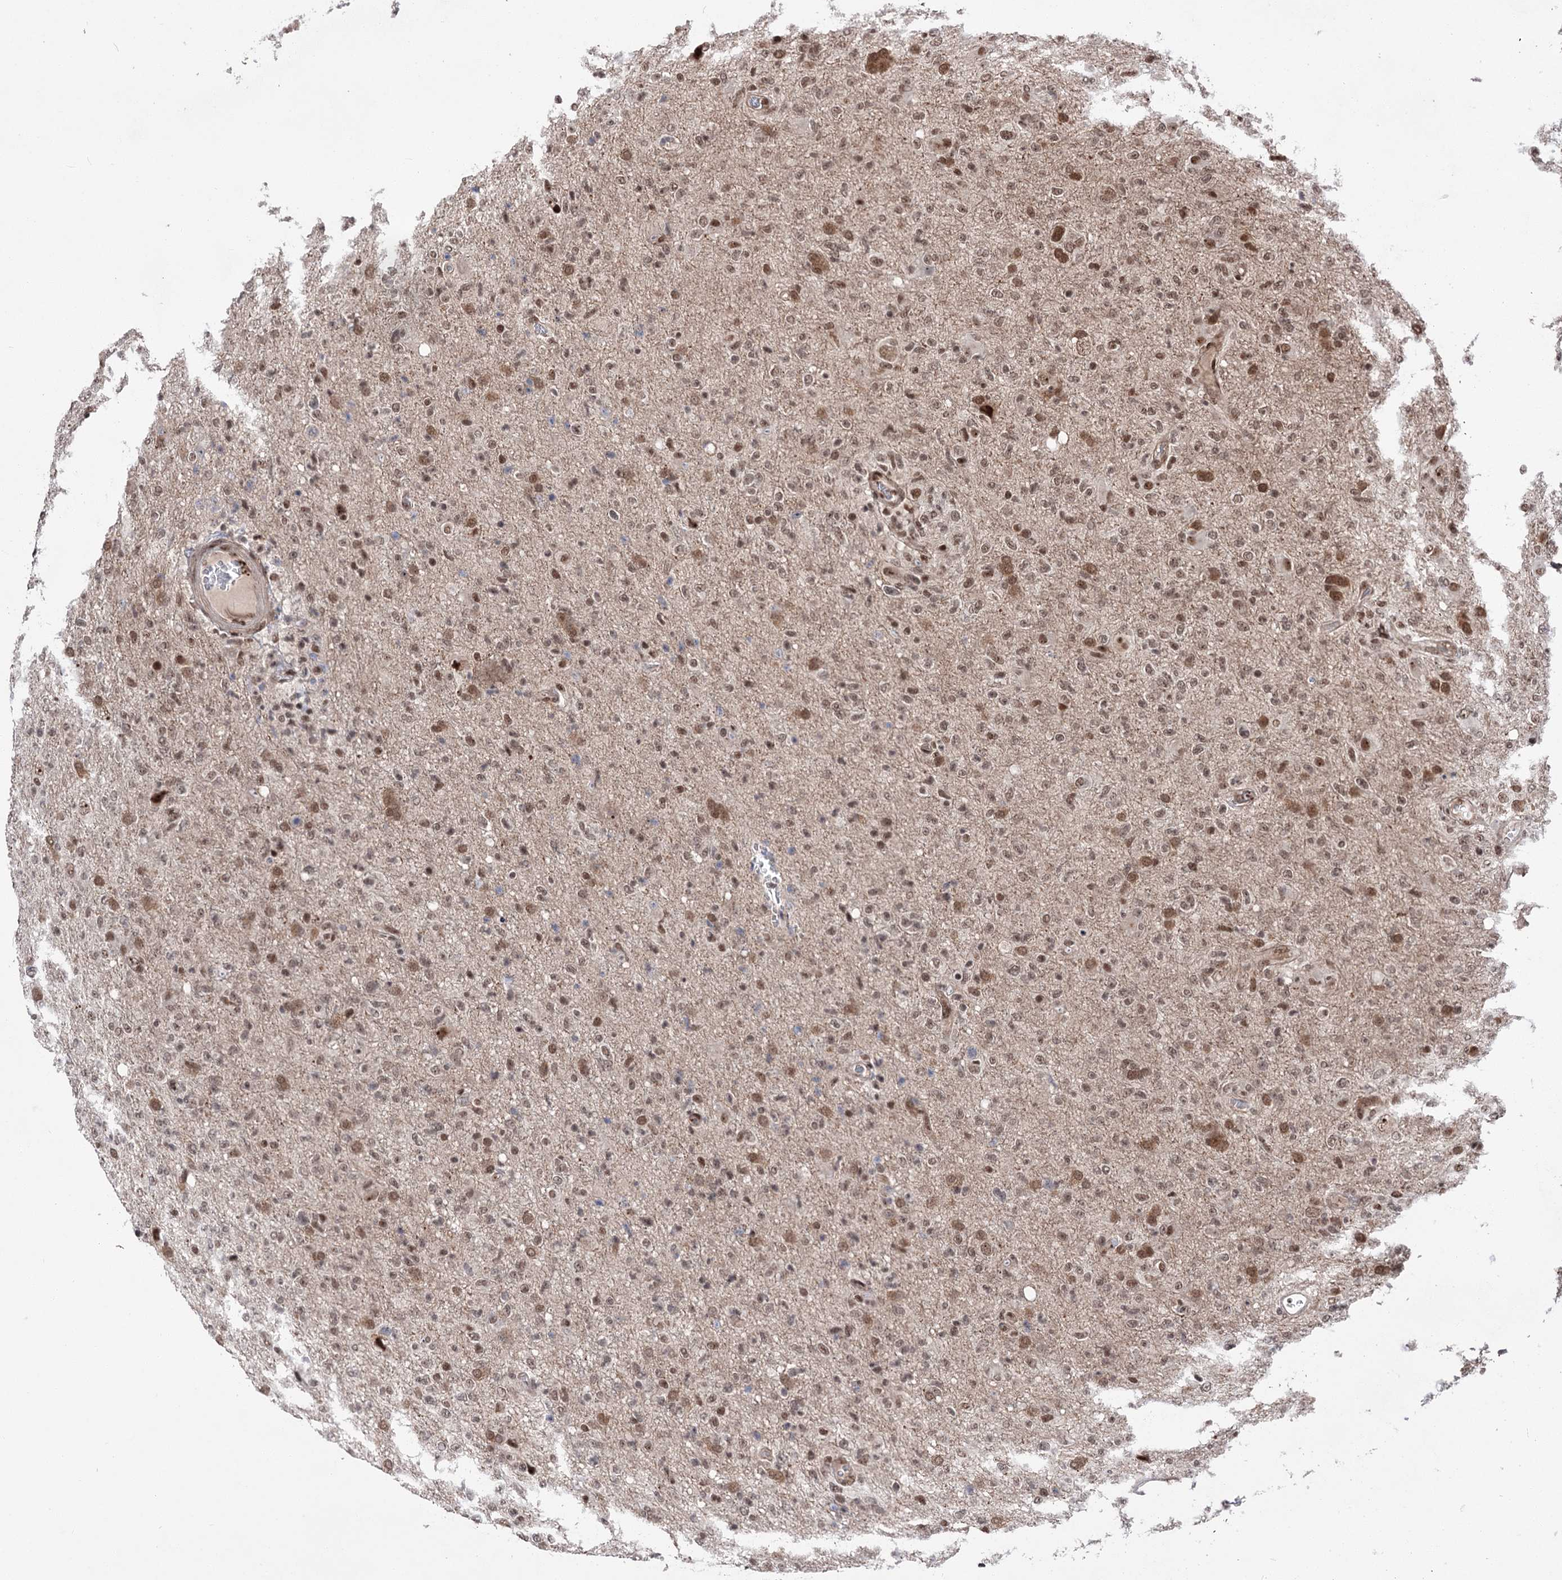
{"staining": {"intensity": "moderate", "quantity": "25%-75%", "location": "nuclear"}, "tissue": "glioma", "cell_type": "Tumor cells", "image_type": "cancer", "snomed": [{"axis": "morphology", "description": "Glioma, malignant, High grade"}, {"axis": "topography", "description": "Brain"}], "caption": "Immunohistochemistry (IHC) (DAB) staining of human malignant glioma (high-grade) shows moderate nuclear protein staining in about 25%-75% of tumor cells. (DAB (3,3'-diaminobenzidine) IHC, brown staining for protein, blue staining for nuclei).", "gene": "MAML1", "patient": {"sex": "female", "age": 57}}